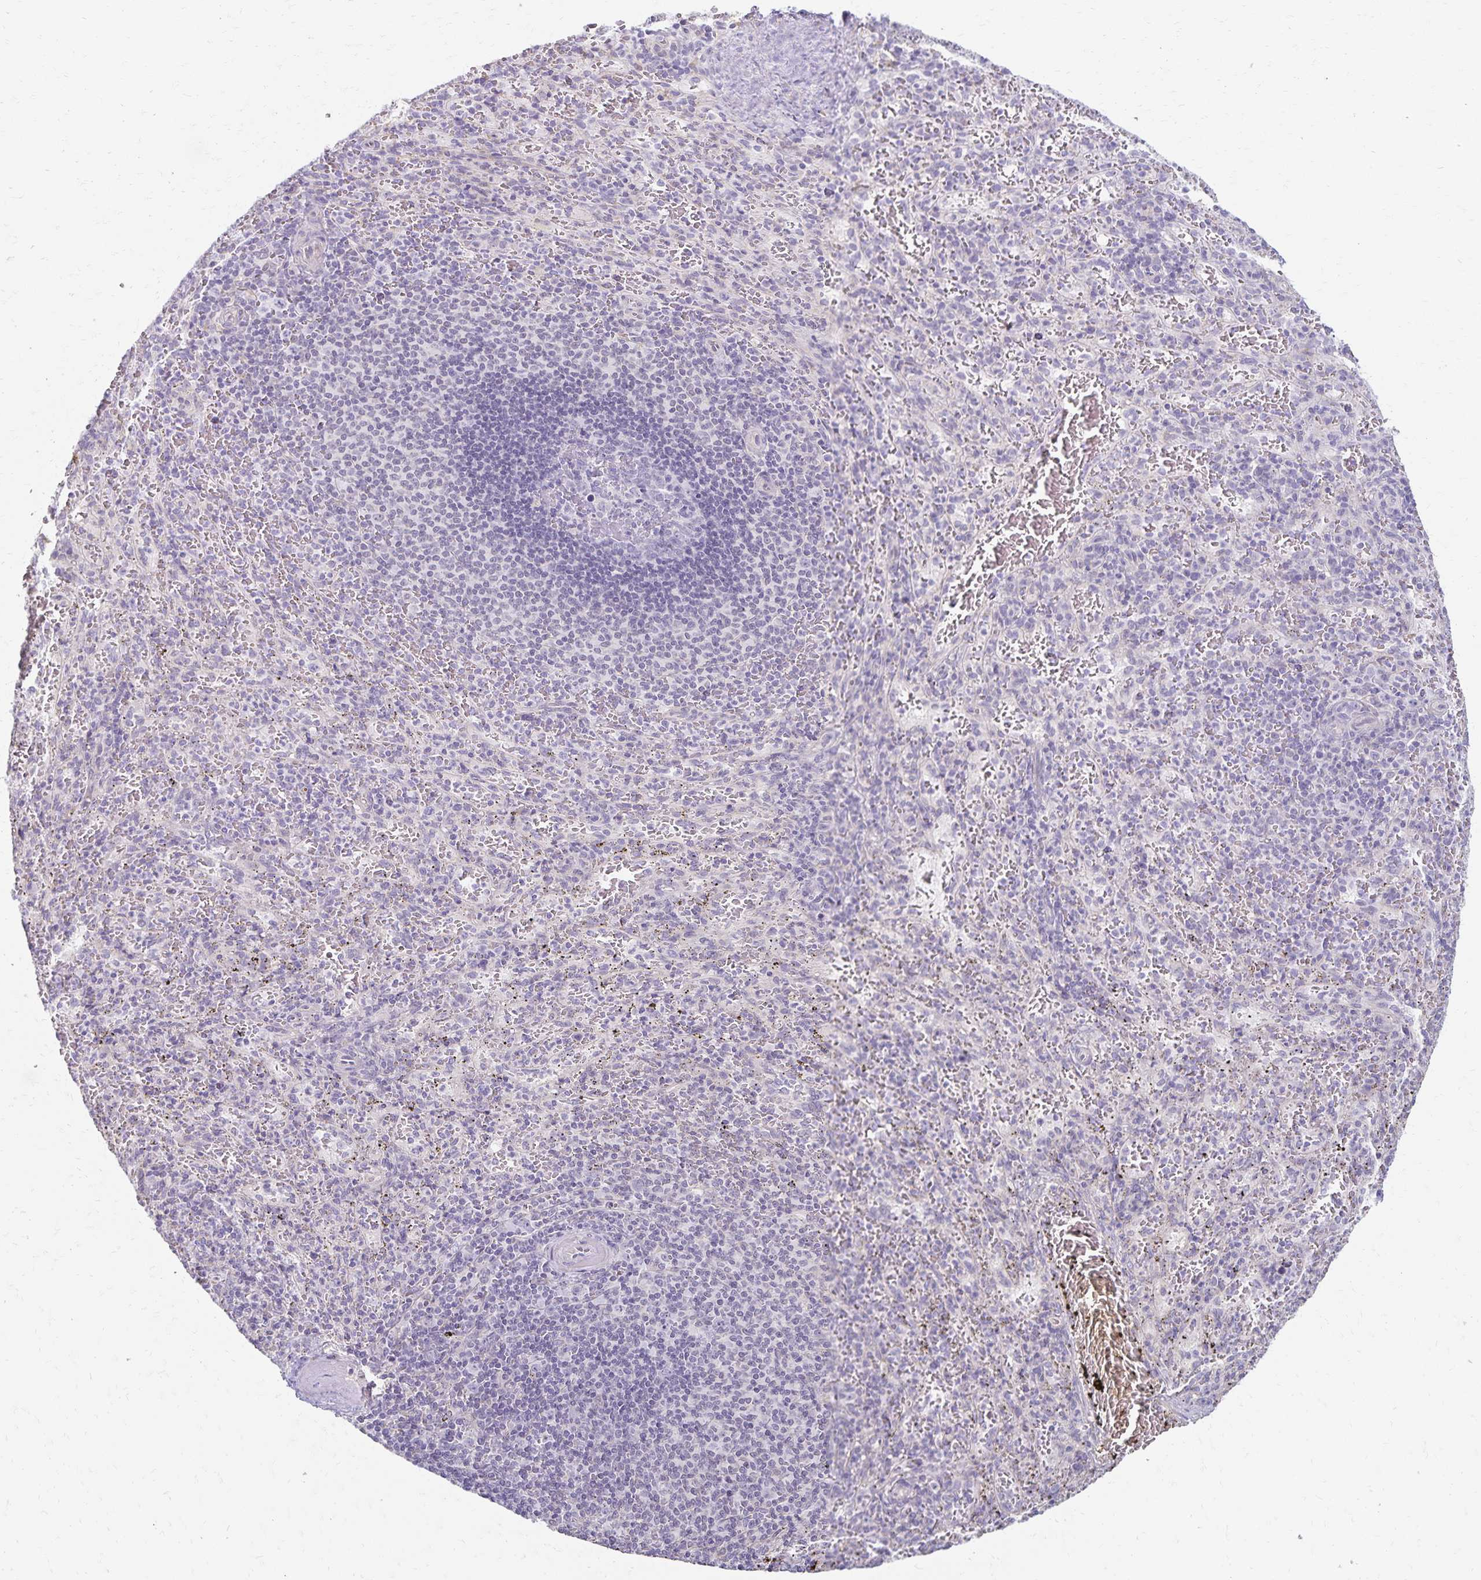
{"staining": {"intensity": "negative", "quantity": "none", "location": "none"}, "tissue": "spleen", "cell_type": "Cells in red pulp", "image_type": "normal", "snomed": [{"axis": "morphology", "description": "Normal tissue, NOS"}, {"axis": "topography", "description": "Spleen"}], "caption": "Photomicrograph shows no protein staining in cells in red pulp of benign spleen. Brightfield microscopy of immunohistochemistry stained with DAB (3,3'-diaminobenzidine) (brown) and hematoxylin (blue), captured at high magnification.", "gene": "KISS1", "patient": {"sex": "male", "age": 57}}